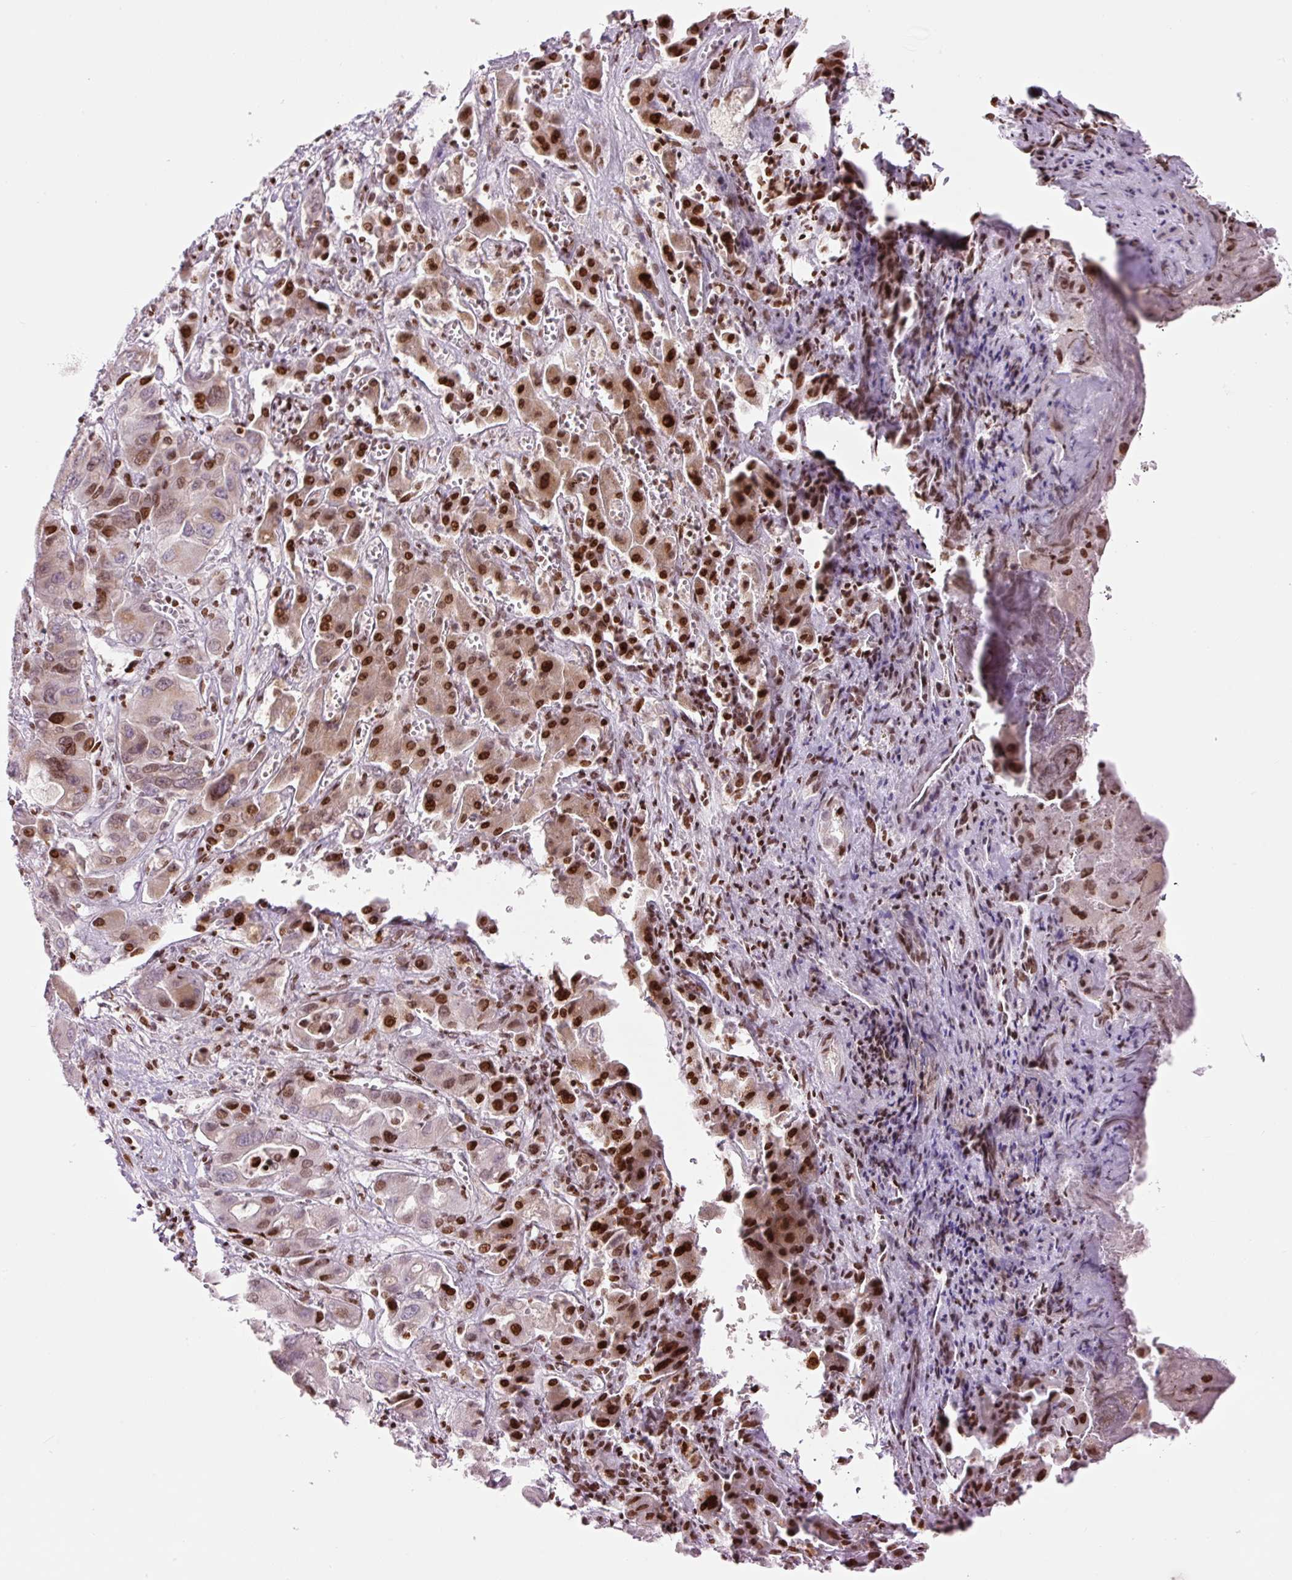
{"staining": {"intensity": "moderate", "quantity": "25%-75%", "location": "nuclear"}, "tissue": "liver cancer", "cell_type": "Tumor cells", "image_type": "cancer", "snomed": [{"axis": "morphology", "description": "Cholangiocarcinoma"}, {"axis": "topography", "description": "Liver"}], "caption": "Protein expression analysis of human liver cancer reveals moderate nuclear positivity in approximately 25%-75% of tumor cells.", "gene": "TMEM177", "patient": {"sex": "male", "age": 67}}